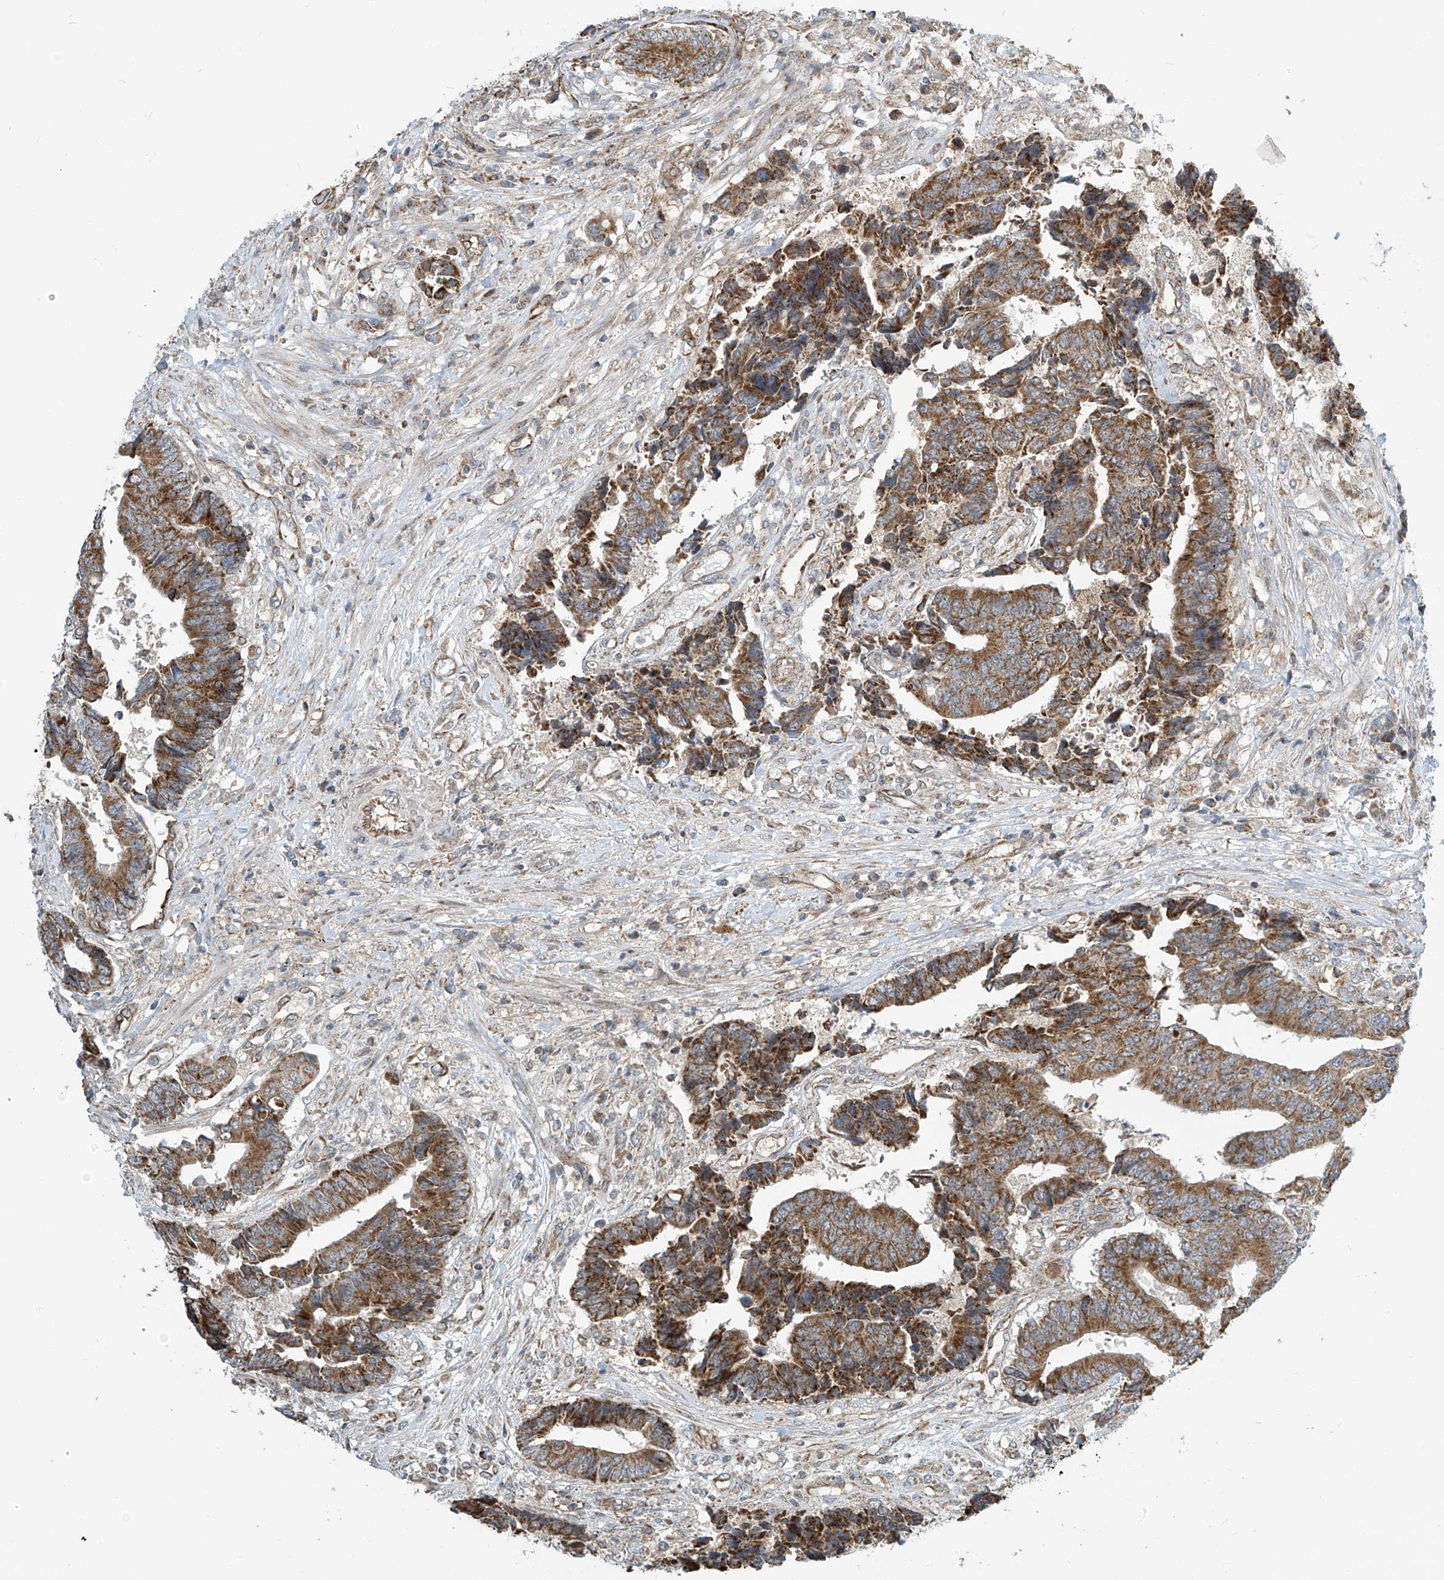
{"staining": {"intensity": "moderate", "quantity": ">75%", "location": "cytoplasmic/membranous"}, "tissue": "colorectal cancer", "cell_type": "Tumor cells", "image_type": "cancer", "snomed": [{"axis": "morphology", "description": "Adenocarcinoma, NOS"}, {"axis": "topography", "description": "Rectum"}], "caption": "Protein analysis of adenocarcinoma (colorectal) tissue shows moderate cytoplasmic/membranous staining in about >75% of tumor cells. (brown staining indicates protein expression, while blue staining denotes nuclei).", "gene": "METTL6", "patient": {"sex": "male", "age": 84}}